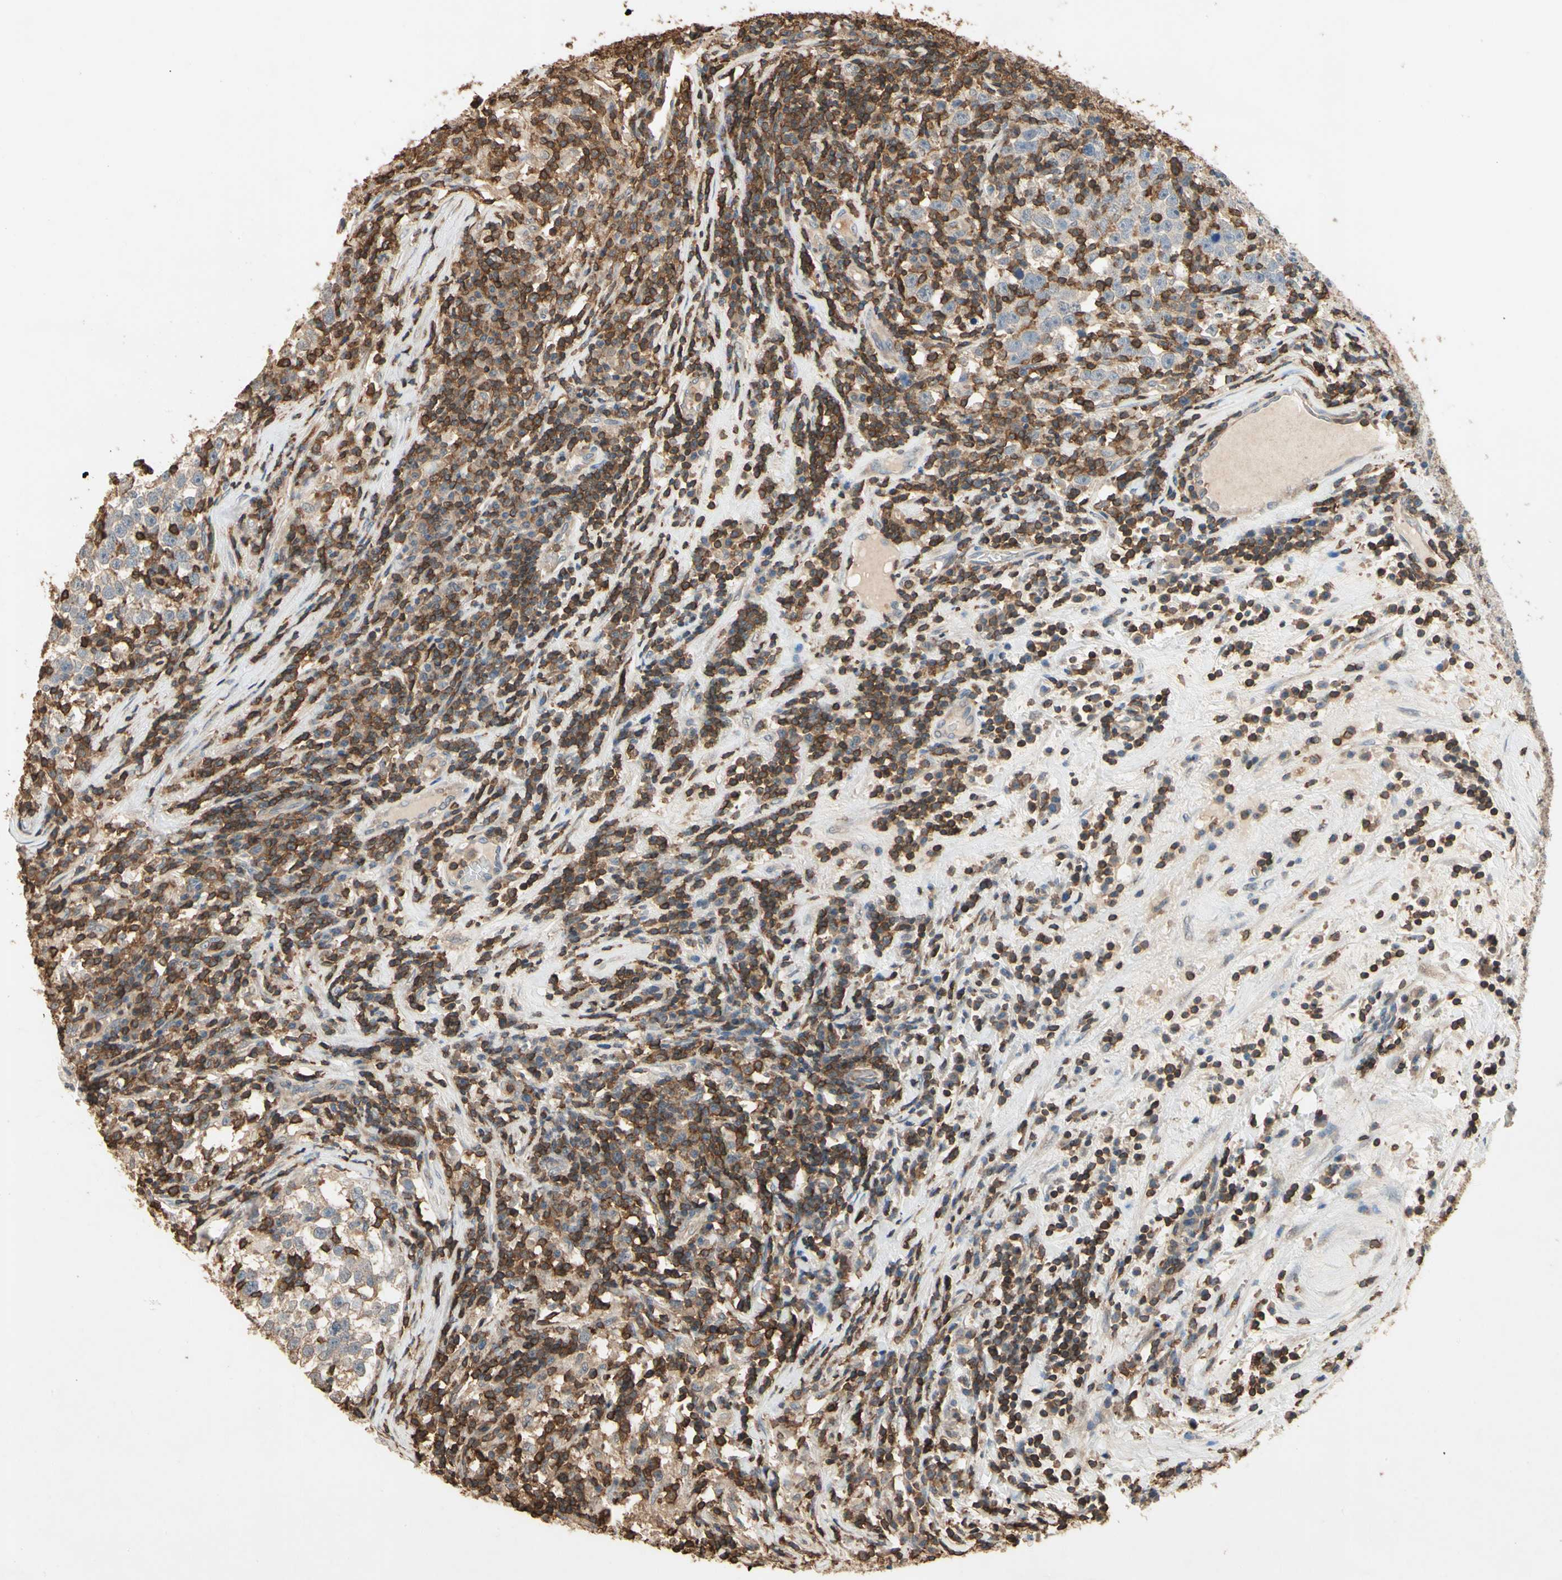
{"staining": {"intensity": "negative", "quantity": "none", "location": "none"}, "tissue": "testis cancer", "cell_type": "Tumor cells", "image_type": "cancer", "snomed": [{"axis": "morphology", "description": "Seminoma, NOS"}, {"axis": "topography", "description": "Testis"}], "caption": "A histopathology image of human testis seminoma is negative for staining in tumor cells.", "gene": "MAP3K10", "patient": {"sex": "male", "age": 43}}